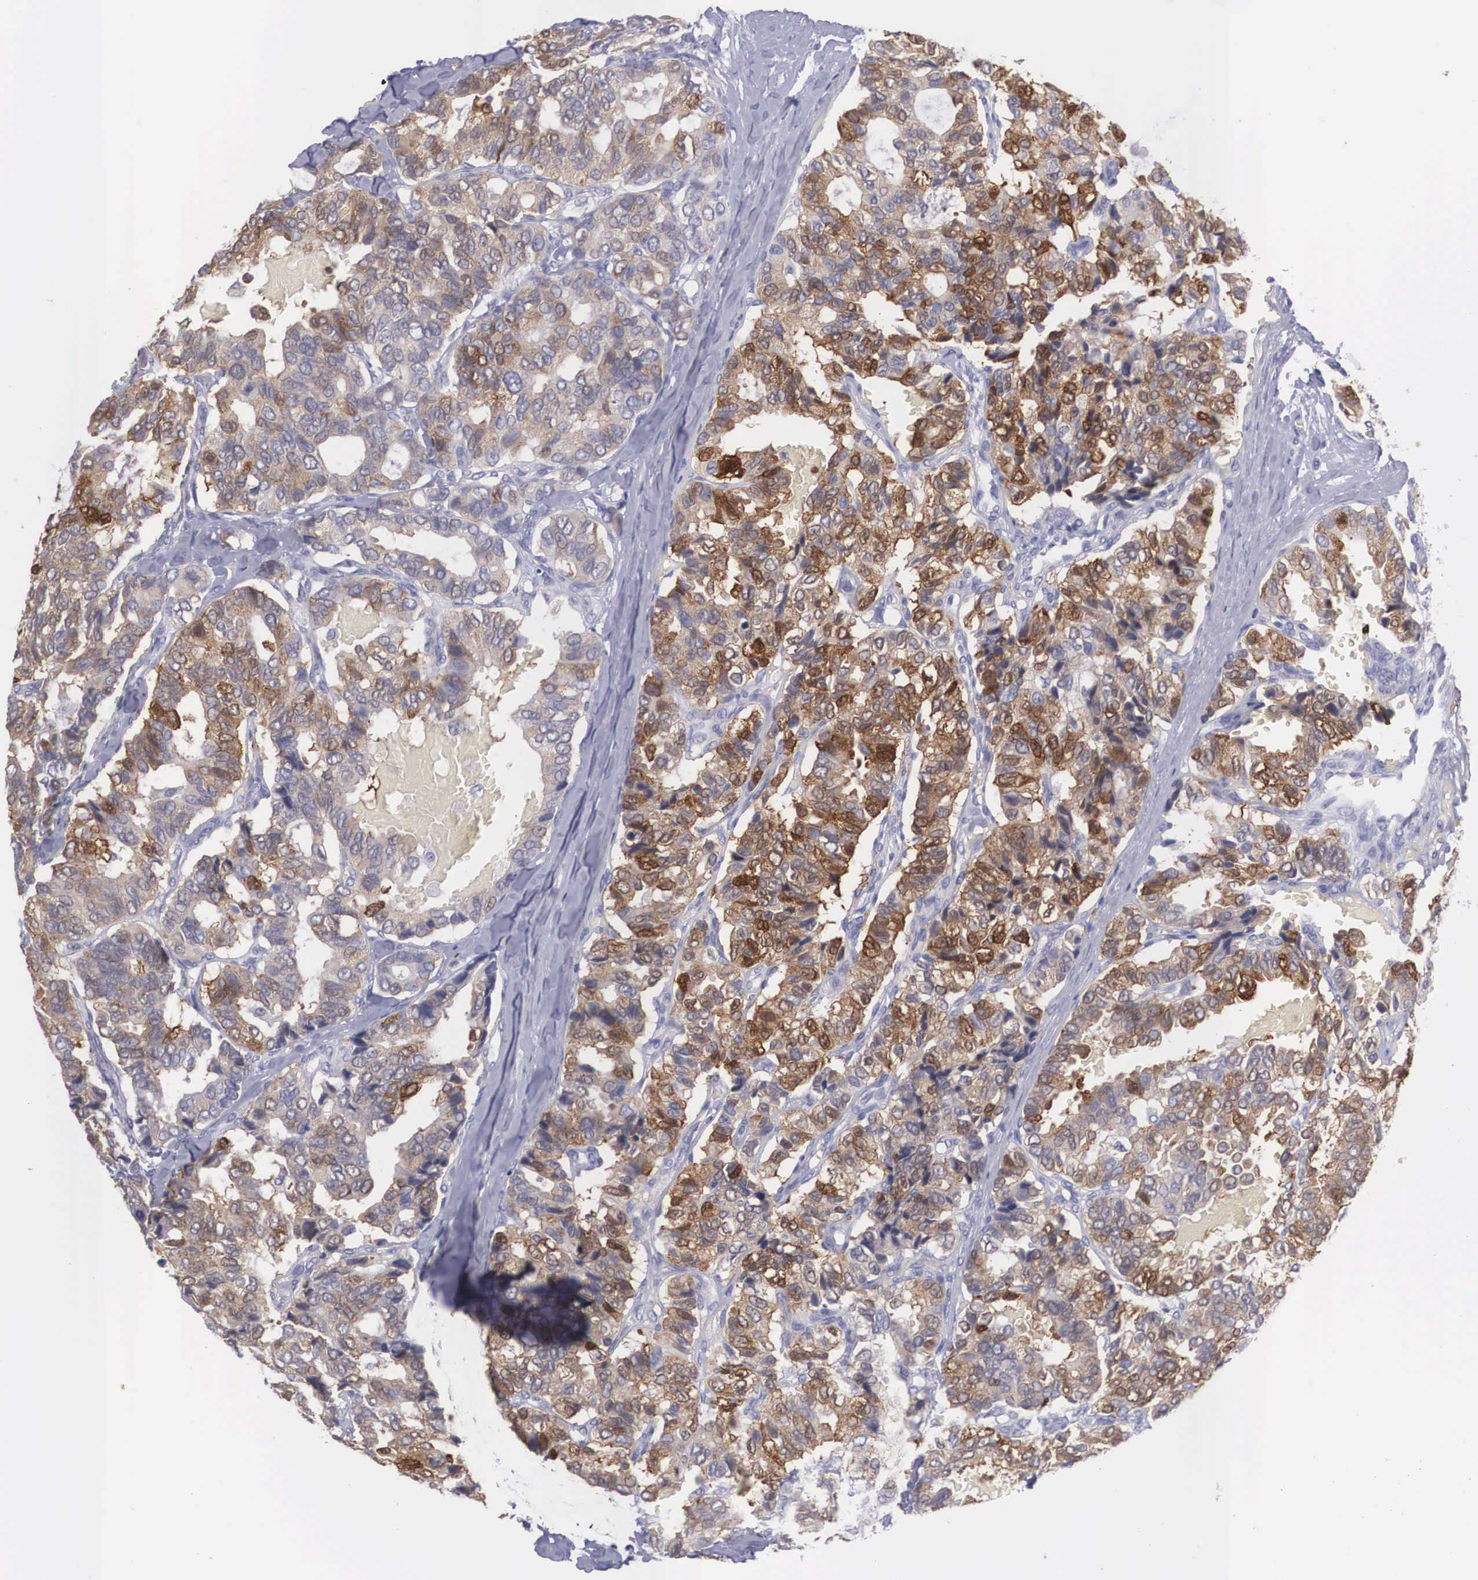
{"staining": {"intensity": "strong", "quantity": "25%-75%", "location": "cytoplasmic/membranous"}, "tissue": "breast cancer", "cell_type": "Tumor cells", "image_type": "cancer", "snomed": [{"axis": "morphology", "description": "Duct carcinoma"}, {"axis": "topography", "description": "Breast"}], "caption": "This histopathology image demonstrates intraductal carcinoma (breast) stained with immunohistochemistry (IHC) to label a protein in brown. The cytoplasmic/membranous of tumor cells show strong positivity for the protein. Nuclei are counter-stained blue.", "gene": "REPS2", "patient": {"sex": "female", "age": 69}}